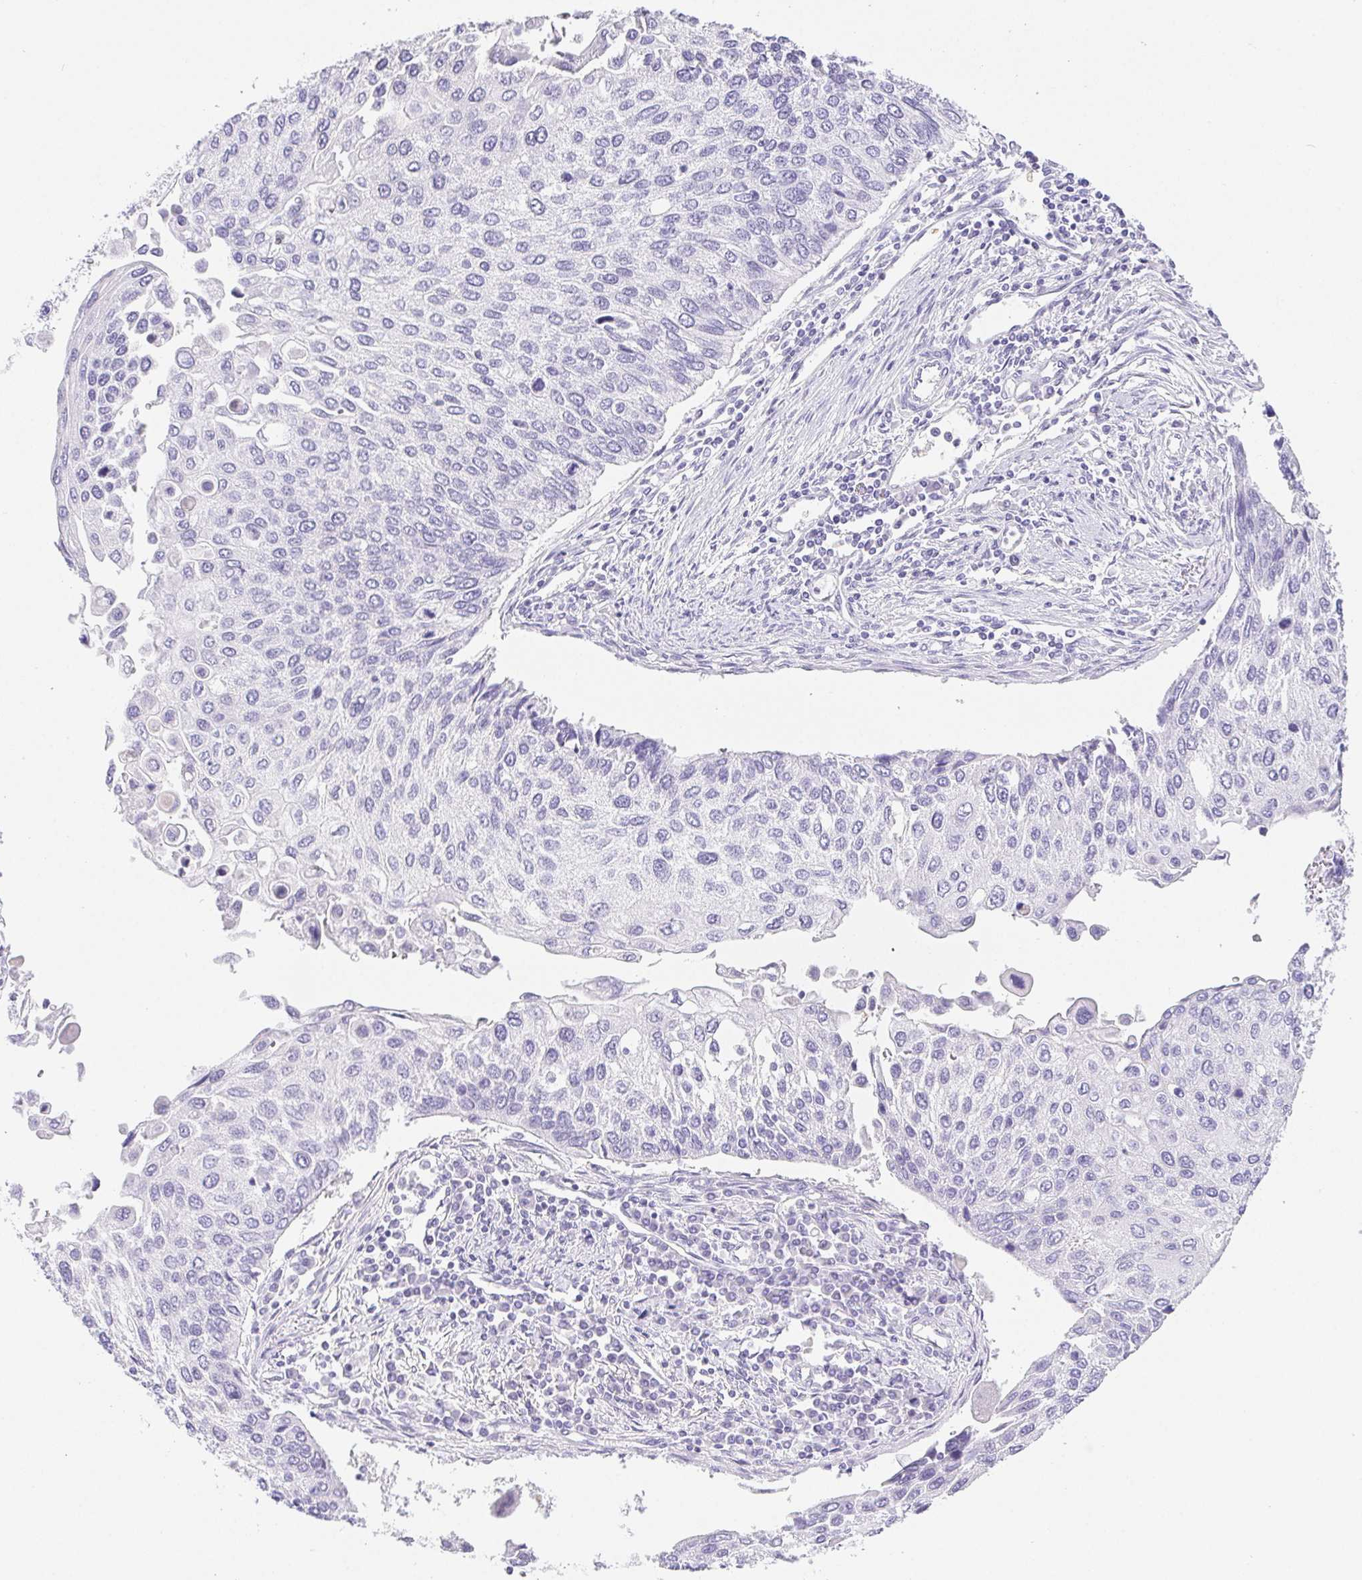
{"staining": {"intensity": "negative", "quantity": "none", "location": "none"}, "tissue": "lung cancer", "cell_type": "Tumor cells", "image_type": "cancer", "snomed": [{"axis": "morphology", "description": "Squamous cell carcinoma, NOS"}, {"axis": "morphology", "description": "Squamous cell carcinoma, metastatic, NOS"}, {"axis": "topography", "description": "Lung"}], "caption": "DAB immunohistochemical staining of lung metastatic squamous cell carcinoma shows no significant expression in tumor cells.", "gene": "PNLIP", "patient": {"sex": "male", "age": 63}}